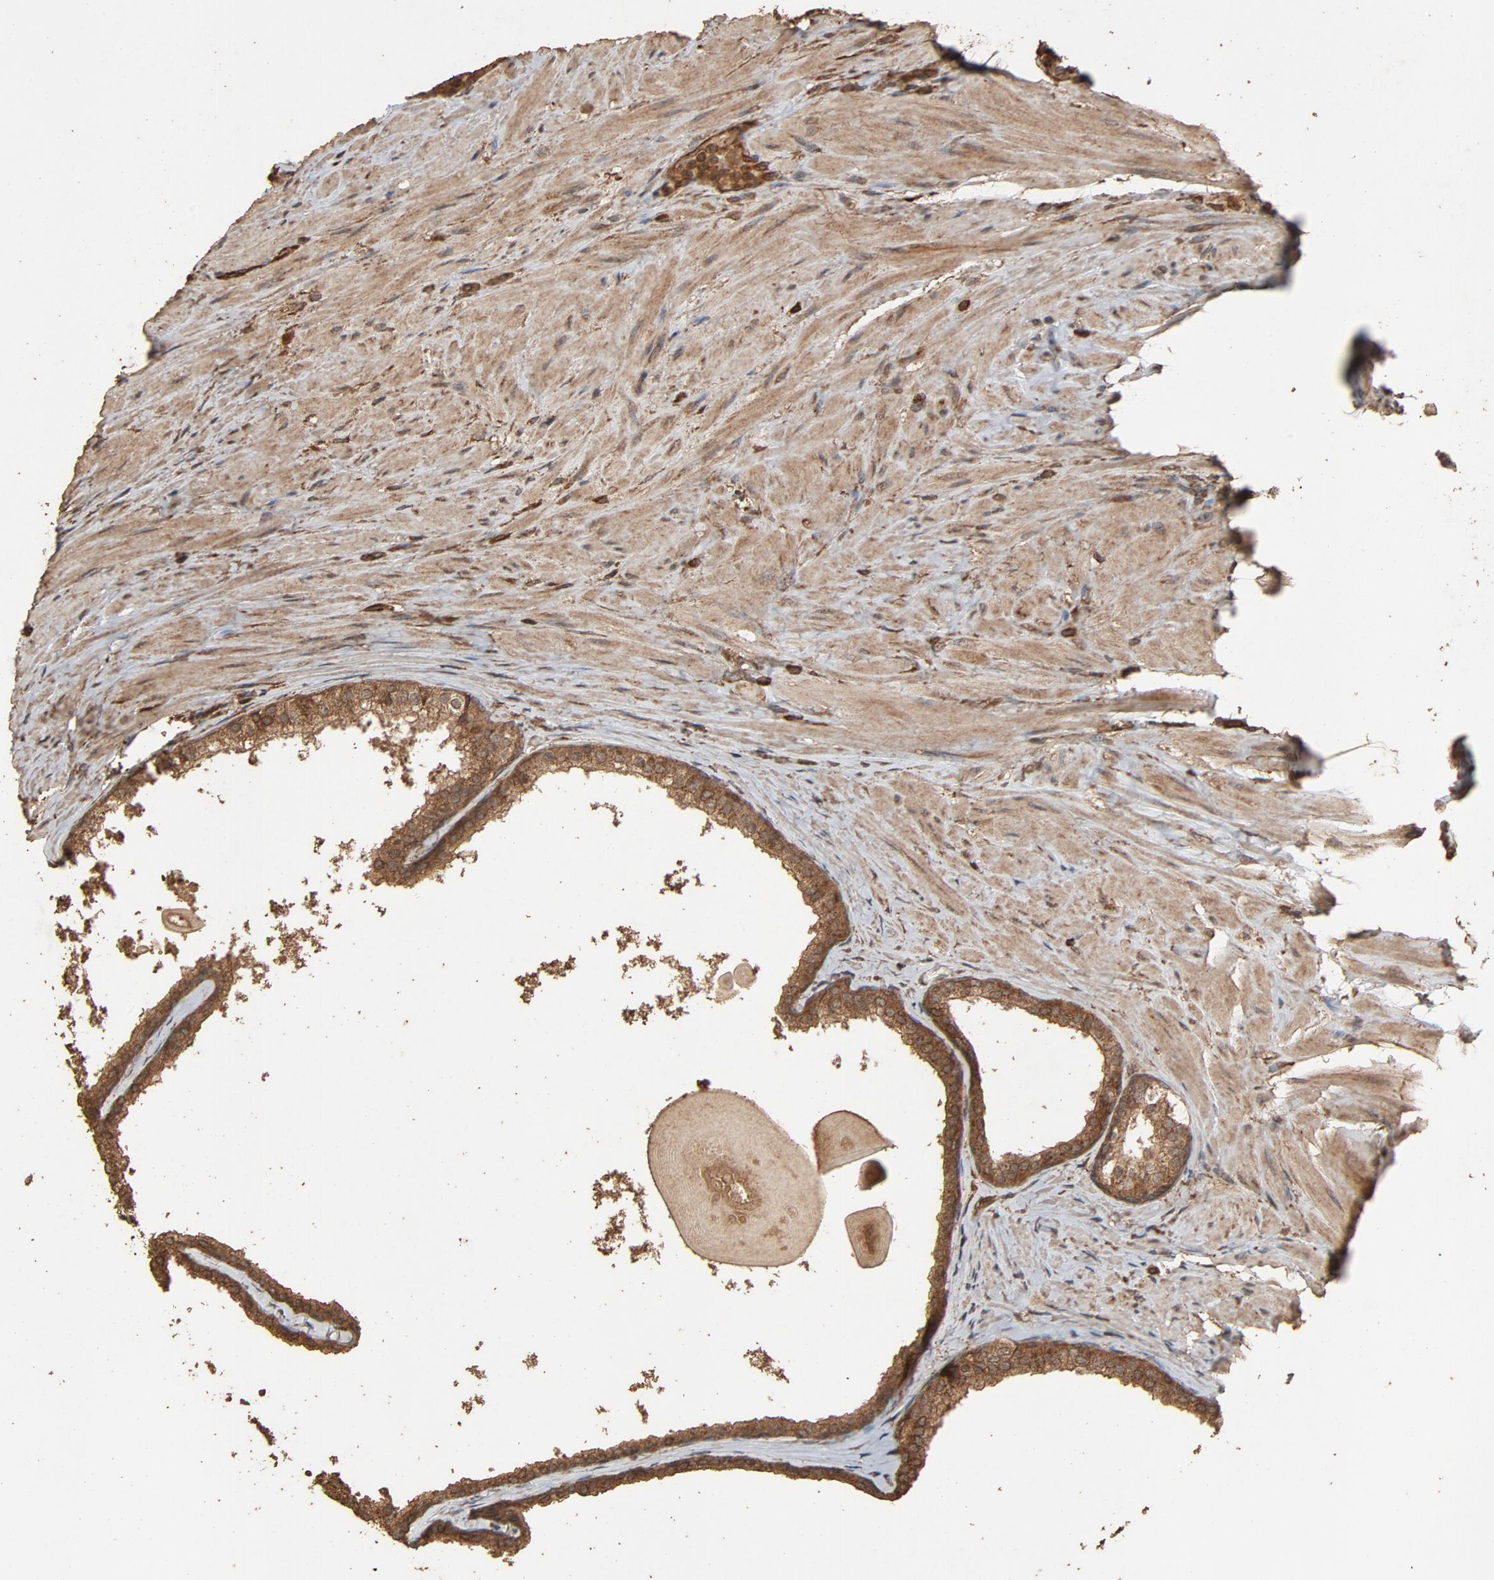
{"staining": {"intensity": "moderate", "quantity": ">75%", "location": "cytoplasmic/membranous"}, "tissue": "prostate cancer", "cell_type": "Tumor cells", "image_type": "cancer", "snomed": [{"axis": "morphology", "description": "Adenocarcinoma, High grade"}, {"axis": "topography", "description": "Prostate"}], "caption": "Human high-grade adenocarcinoma (prostate) stained with a brown dye demonstrates moderate cytoplasmic/membranous positive expression in approximately >75% of tumor cells.", "gene": "RPS6KA6", "patient": {"sex": "male", "age": 63}}